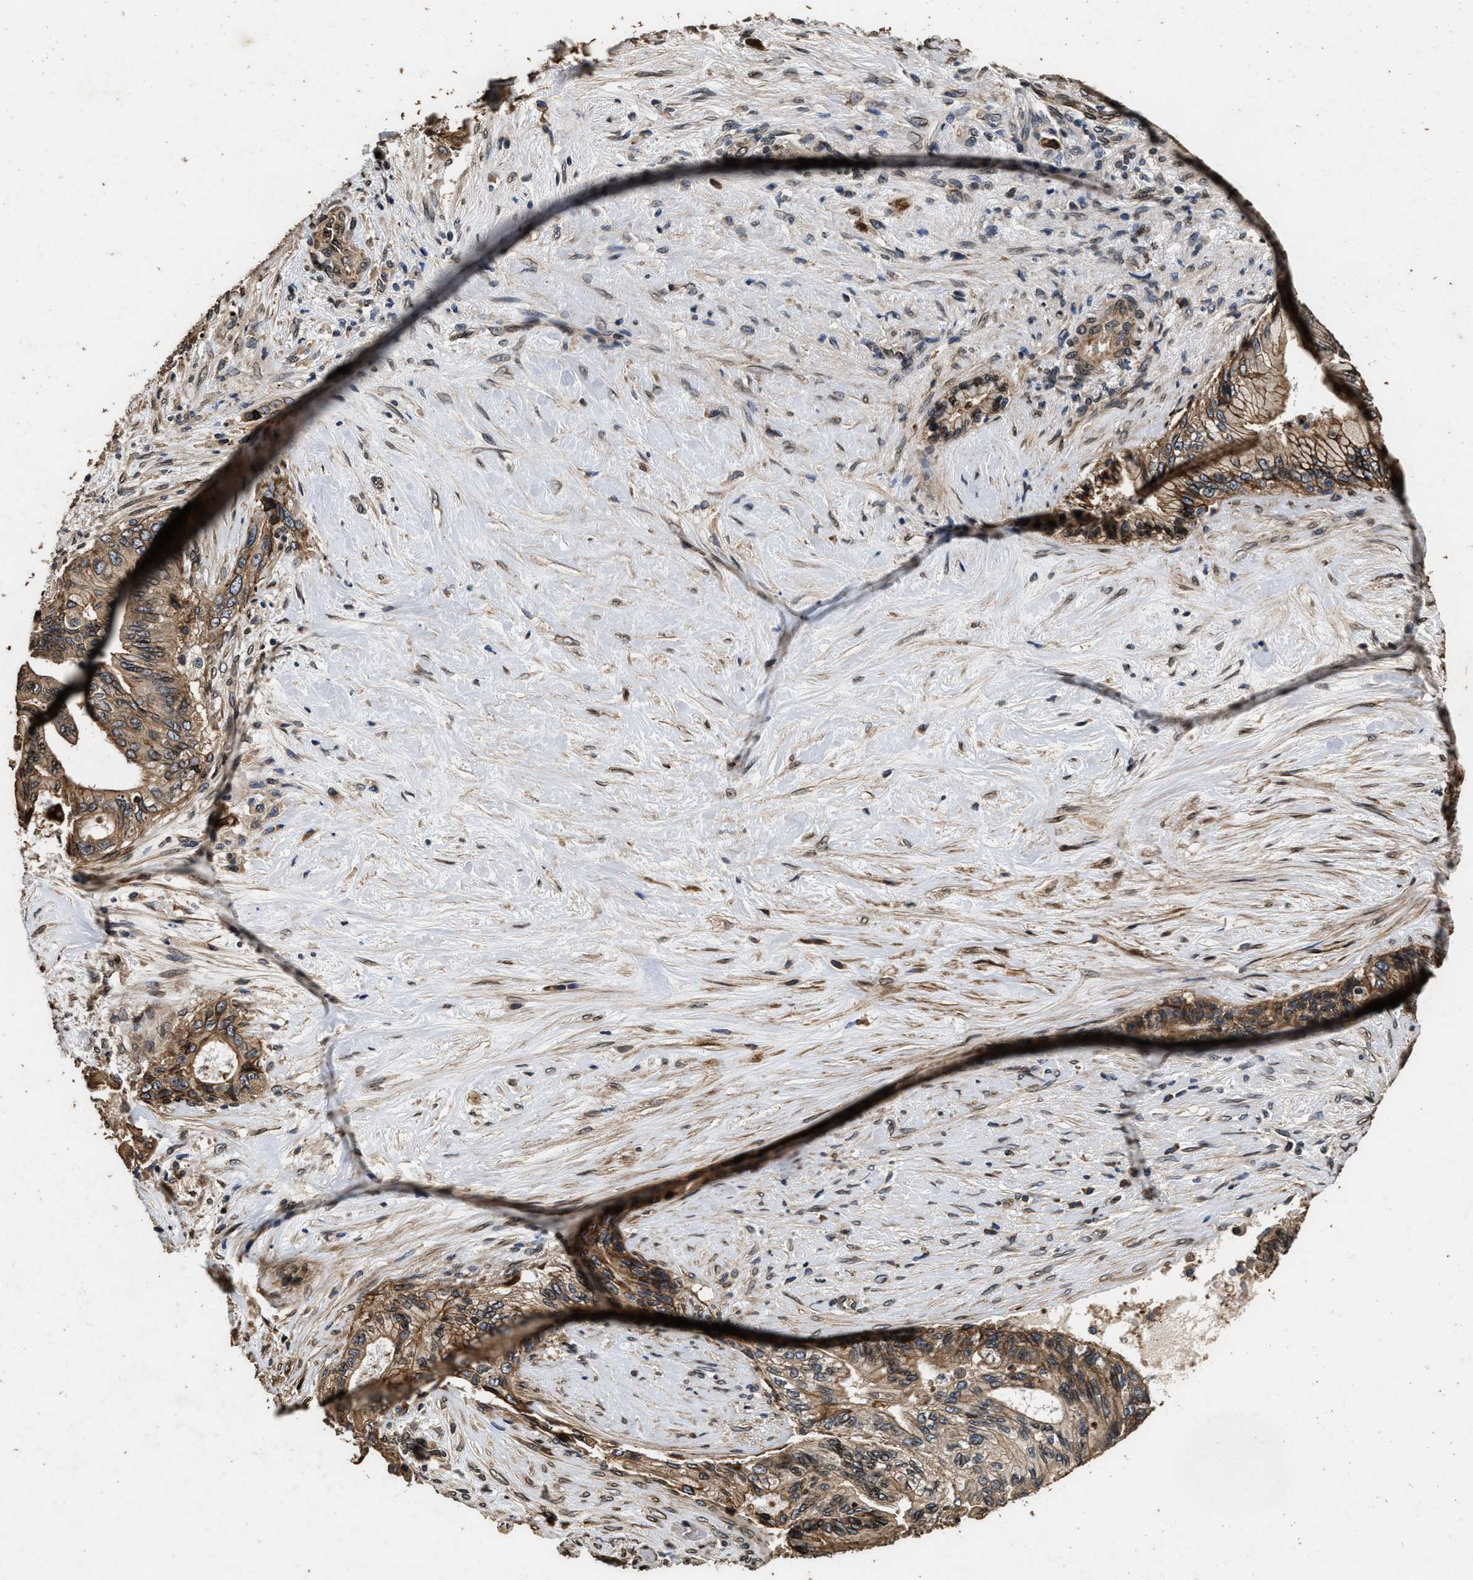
{"staining": {"intensity": "moderate", "quantity": ">75%", "location": "cytoplasmic/membranous"}, "tissue": "pancreatic cancer", "cell_type": "Tumor cells", "image_type": "cancer", "snomed": [{"axis": "morphology", "description": "Adenocarcinoma, NOS"}, {"axis": "topography", "description": "Pancreas"}], "caption": "Pancreatic cancer (adenocarcinoma) stained for a protein demonstrates moderate cytoplasmic/membranous positivity in tumor cells.", "gene": "ACCS", "patient": {"sex": "male", "age": 59}}